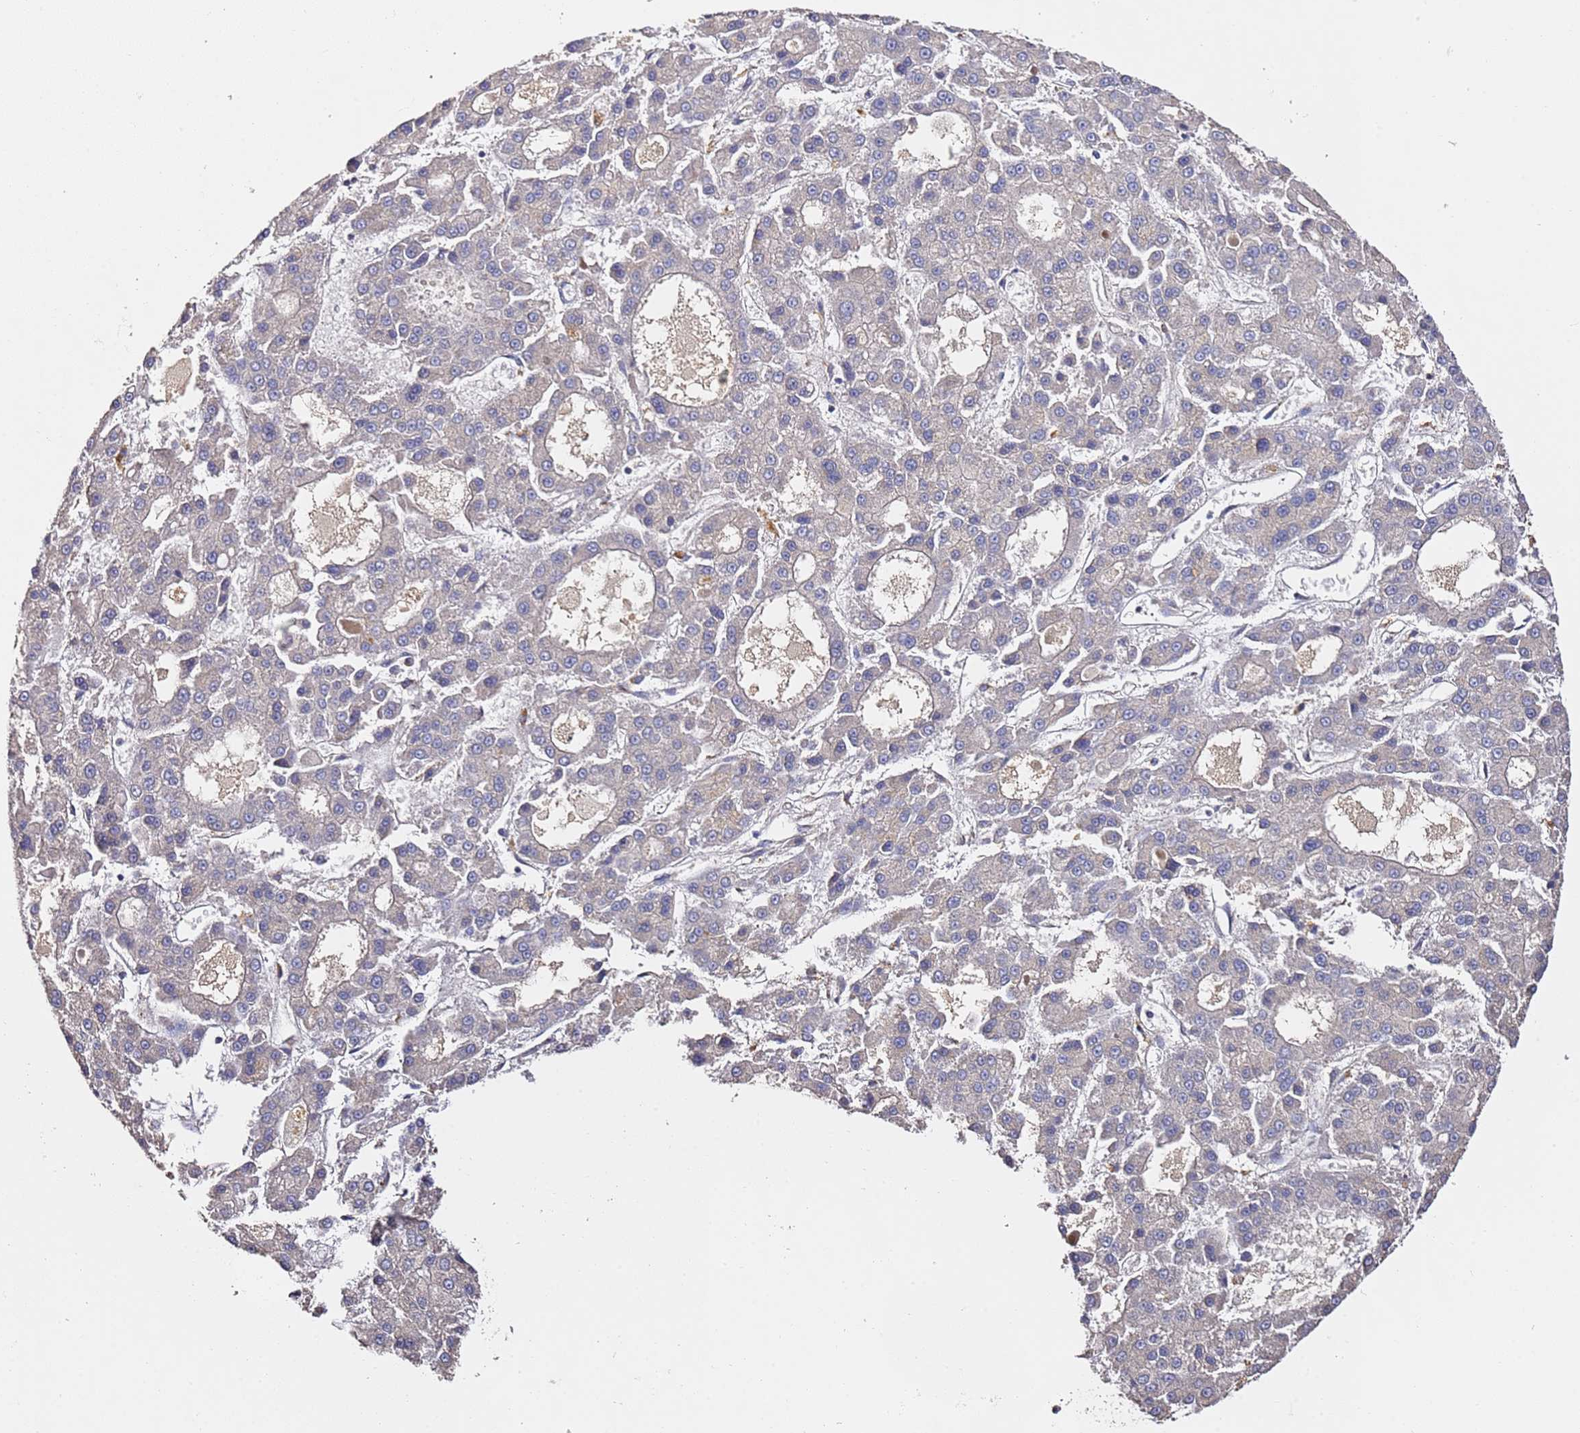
{"staining": {"intensity": "negative", "quantity": "none", "location": "none"}, "tissue": "liver cancer", "cell_type": "Tumor cells", "image_type": "cancer", "snomed": [{"axis": "morphology", "description": "Carcinoma, Hepatocellular, NOS"}, {"axis": "topography", "description": "Liver"}], "caption": "The image shows no significant positivity in tumor cells of hepatocellular carcinoma (liver).", "gene": "OR2B11", "patient": {"sex": "male", "age": 70}}